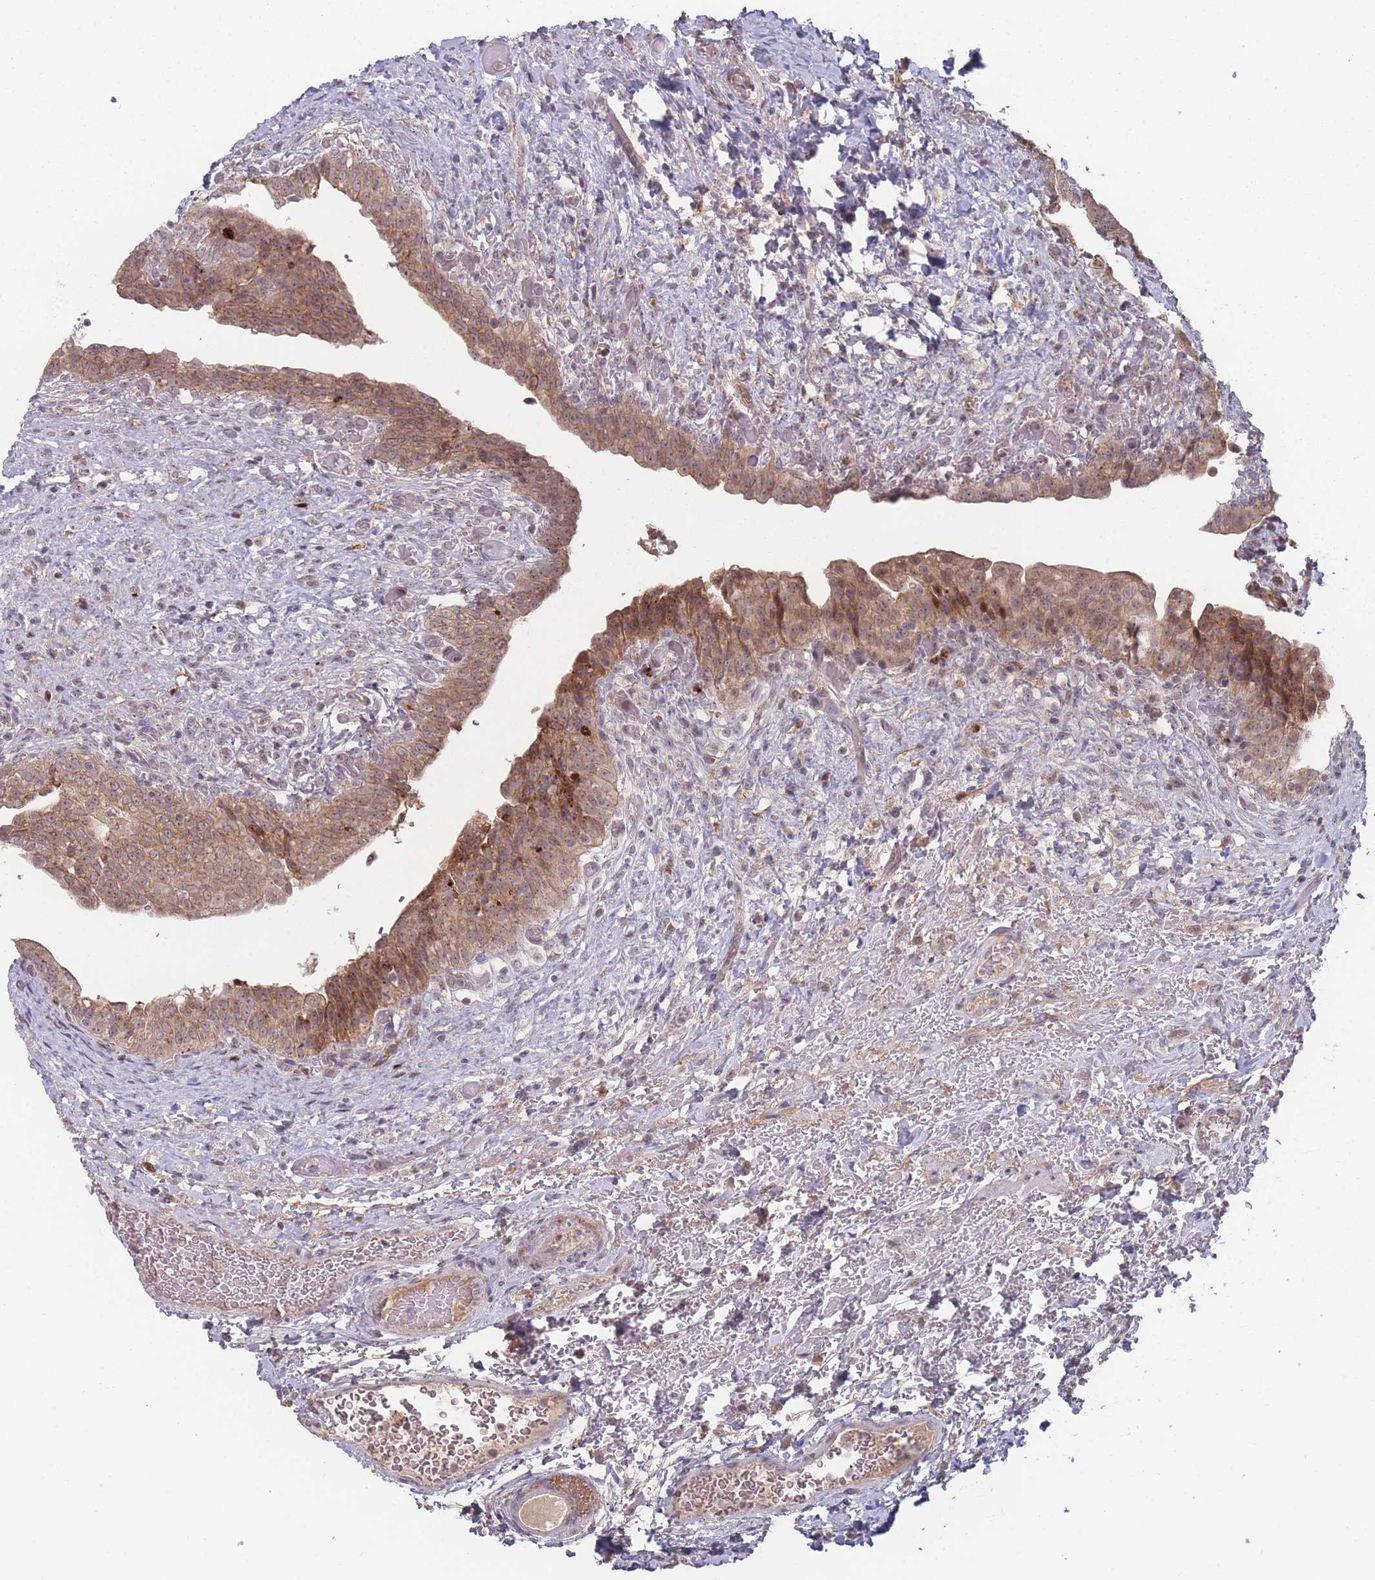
{"staining": {"intensity": "moderate", "quantity": ">75%", "location": "cytoplasmic/membranous"}, "tissue": "urinary bladder", "cell_type": "Urothelial cells", "image_type": "normal", "snomed": [{"axis": "morphology", "description": "Normal tissue, NOS"}, {"axis": "topography", "description": "Urinary bladder"}], "caption": "A brown stain labels moderate cytoplasmic/membranous staining of a protein in urothelial cells of unremarkable human urinary bladder. (IHC, brightfield microscopy, high magnification).", "gene": "TMEM232", "patient": {"sex": "male", "age": 69}}